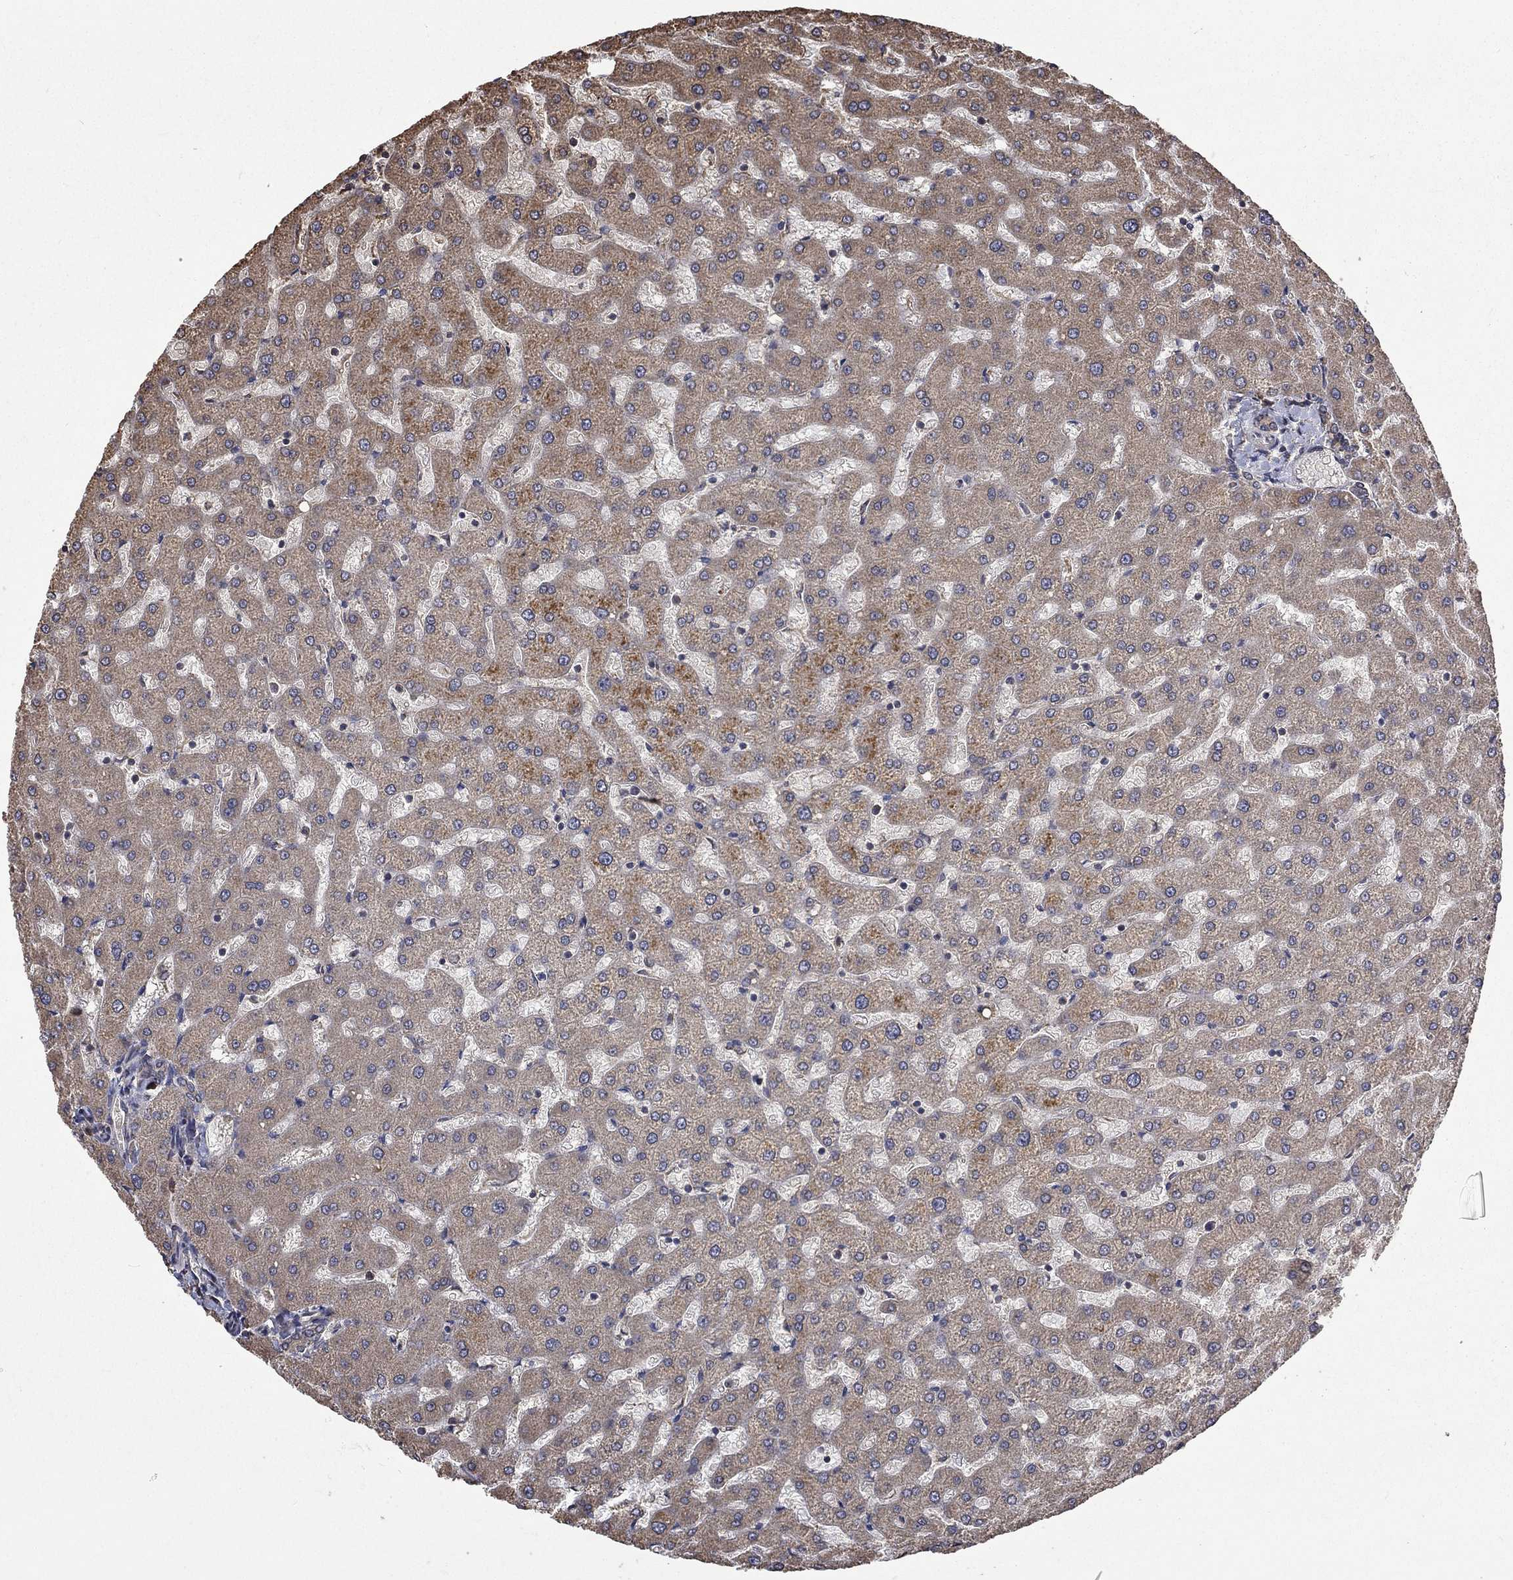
{"staining": {"intensity": "weak", "quantity": ">75%", "location": "cytoplasmic/membranous"}, "tissue": "liver", "cell_type": "Cholangiocytes", "image_type": "normal", "snomed": [{"axis": "morphology", "description": "Normal tissue, NOS"}, {"axis": "topography", "description": "Liver"}], "caption": "Immunohistochemical staining of benign liver shows low levels of weak cytoplasmic/membranous positivity in about >75% of cholangiocytes.", "gene": "ESRRA", "patient": {"sex": "female", "age": 50}}